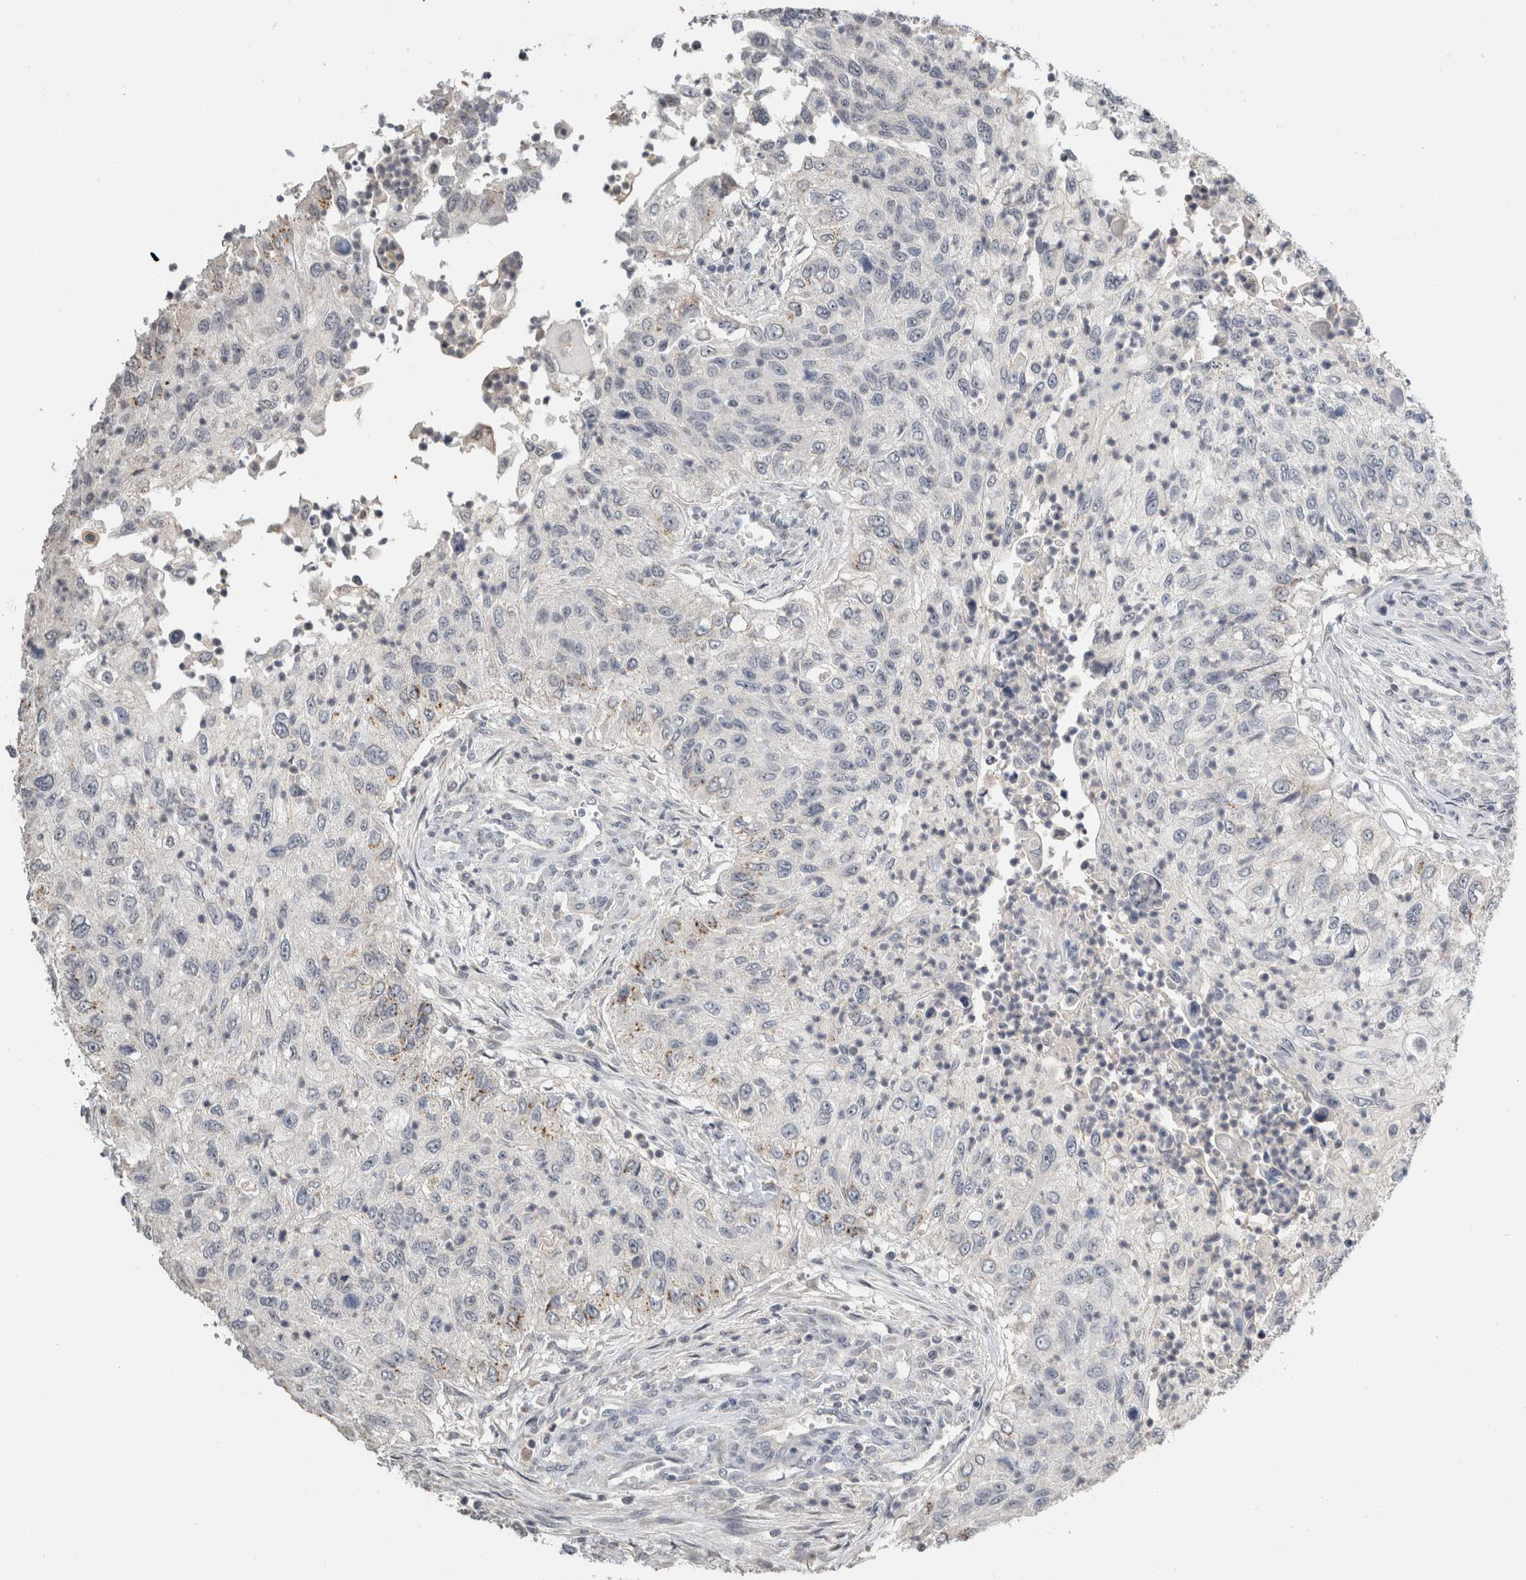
{"staining": {"intensity": "moderate", "quantity": "<25%", "location": "cytoplasmic/membranous"}, "tissue": "urothelial cancer", "cell_type": "Tumor cells", "image_type": "cancer", "snomed": [{"axis": "morphology", "description": "Urothelial carcinoma, High grade"}, {"axis": "topography", "description": "Urinary bladder"}], "caption": "Immunohistochemical staining of human urothelial cancer shows moderate cytoplasmic/membranous protein staining in about <25% of tumor cells.", "gene": "CRAT", "patient": {"sex": "female", "age": 60}}